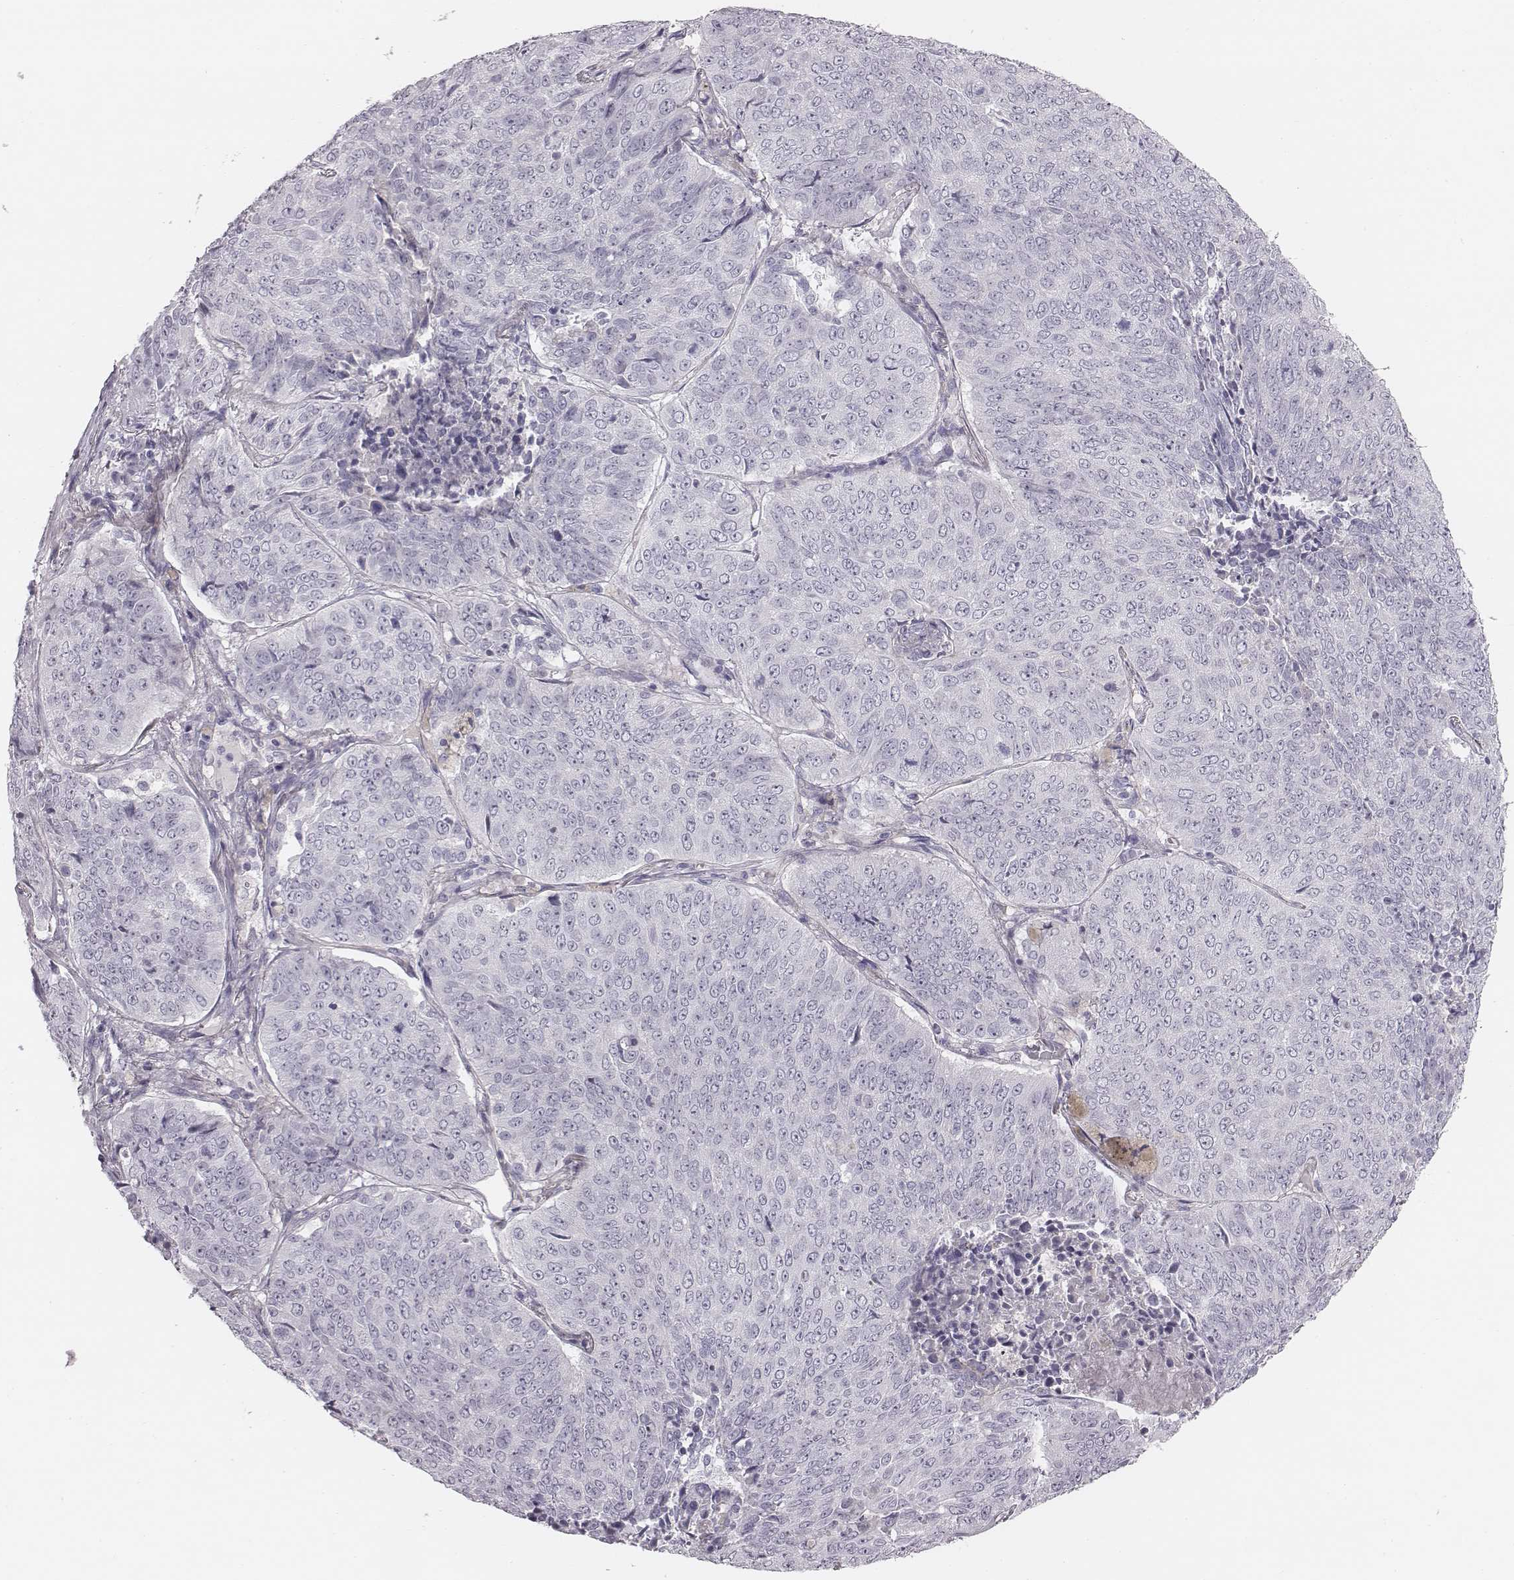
{"staining": {"intensity": "negative", "quantity": "none", "location": "none"}, "tissue": "lung cancer", "cell_type": "Tumor cells", "image_type": "cancer", "snomed": [{"axis": "morphology", "description": "Normal tissue, NOS"}, {"axis": "morphology", "description": "Squamous cell carcinoma, NOS"}, {"axis": "topography", "description": "Bronchus"}, {"axis": "topography", "description": "Lung"}], "caption": "Immunohistochemistry histopathology image of neoplastic tissue: lung cancer stained with DAB exhibits no significant protein staining in tumor cells.", "gene": "CACNG4", "patient": {"sex": "male", "age": 64}}